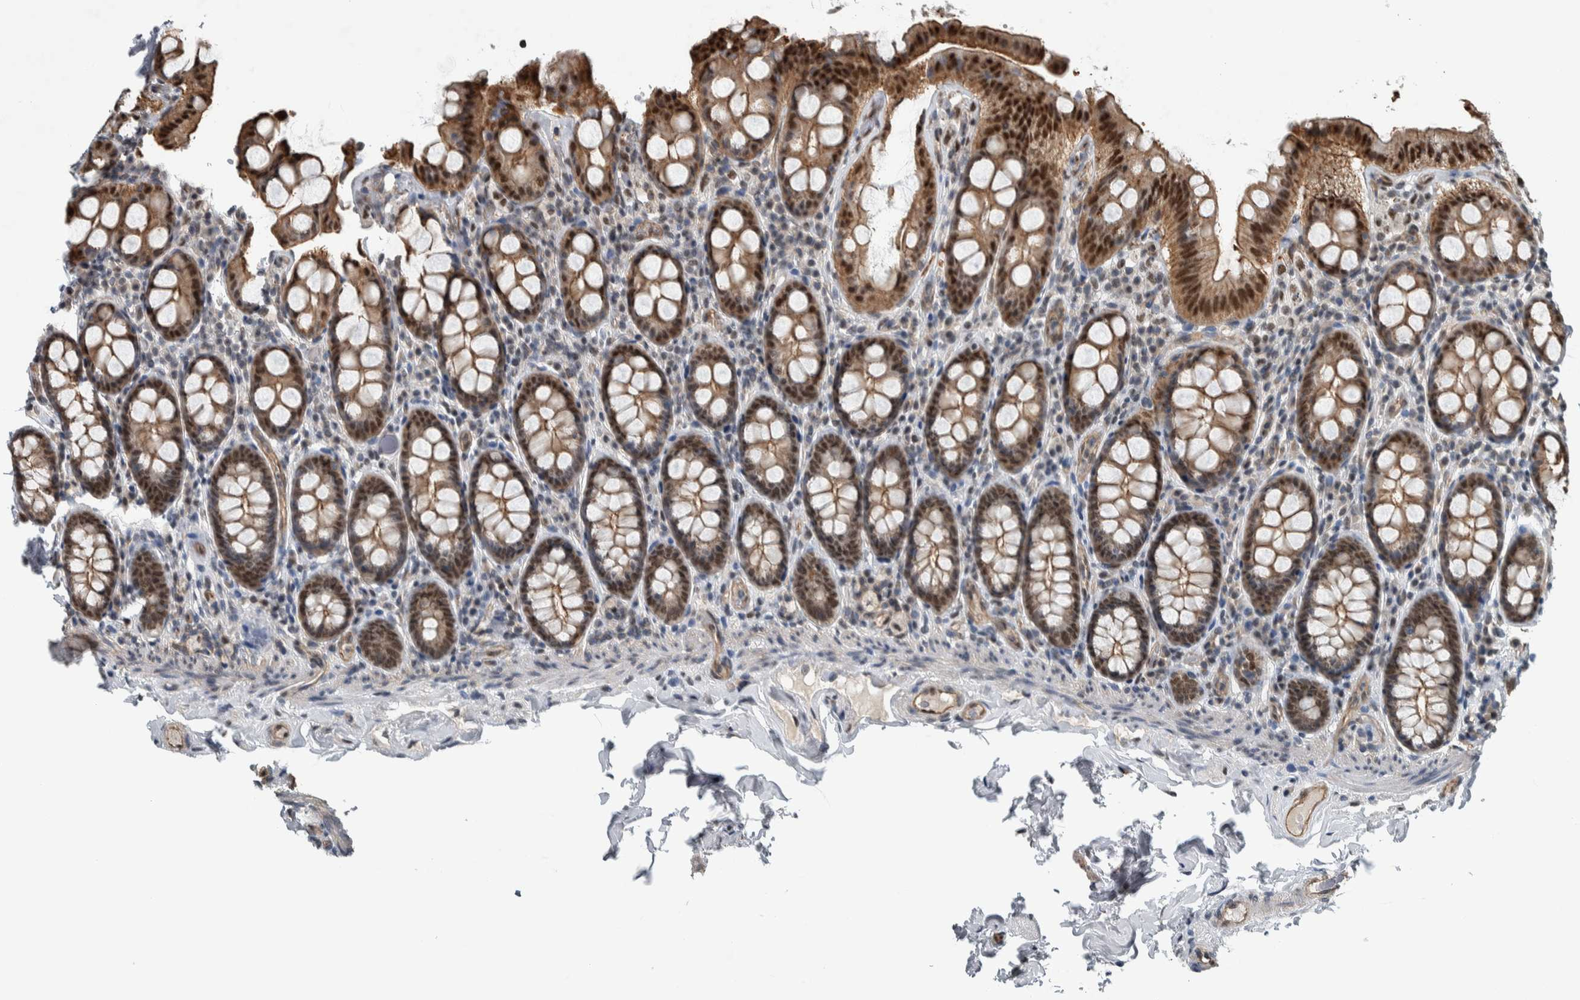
{"staining": {"intensity": "strong", "quantity": ">75%", "location": "nuclear"}, "tissue": "colon", "cell_type": "Endothelial cells", "image_type": "normal", "snomed": [{"axis": "morphology", "description": "Normal tissue, NOS"}, {"axis": "topography", "description": "Colon"}, {"axis": "topography", "description": "Peripheral nerve tissue"}], "caption": "A high amount of strong nuclear staining is present in approximately >75% of endothelial cells in benign colon.", "gene": "FAM135B", "patient": {"sex": "female", "age": 61}}